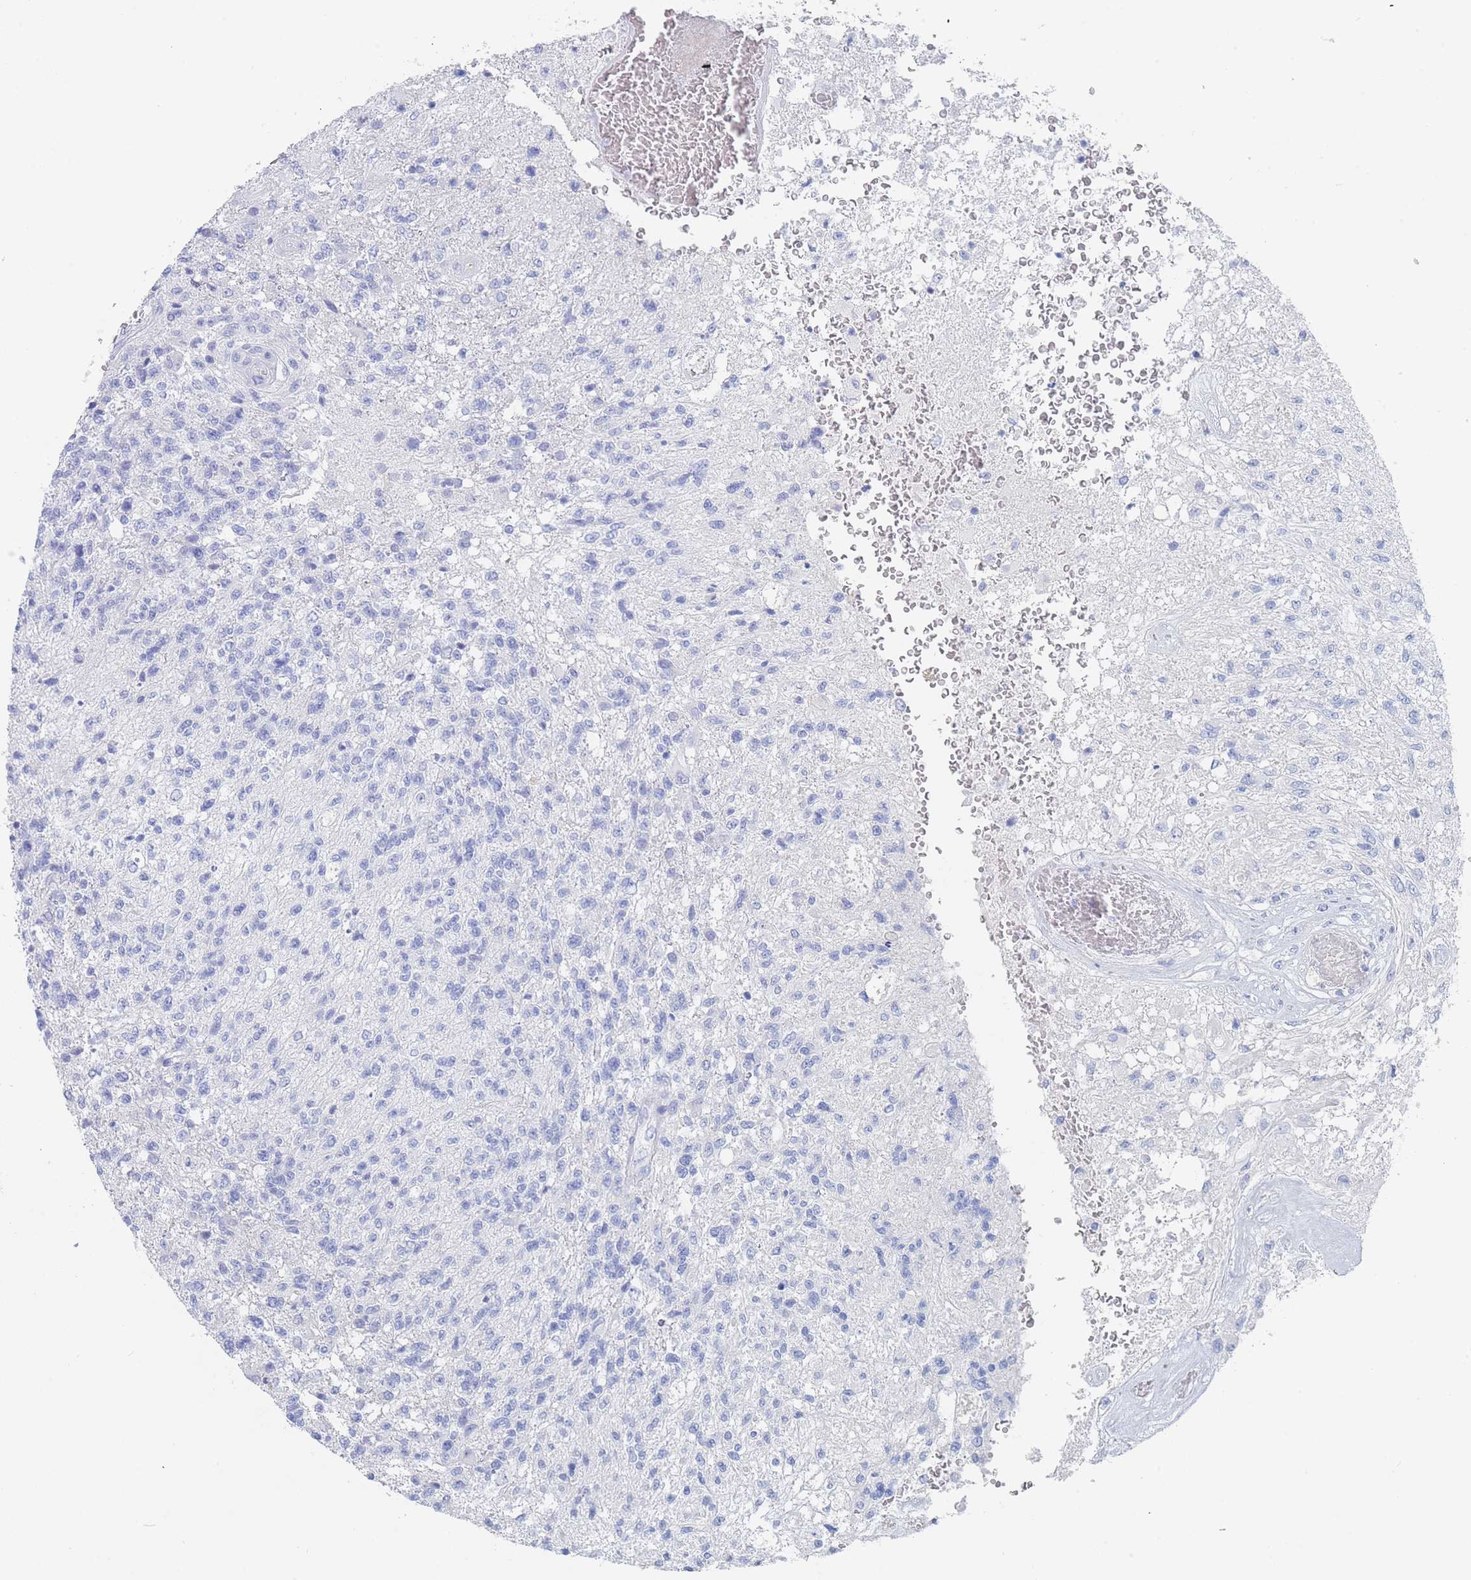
{"staining": {"intensity": "negative", "quantity": "none", "location": "none"}, "tissue": "glioma", "cell_type": "Tumor cells", "image_type": "cancer", "snomed": [{"axis": "morphology", "description": "Glioma, malignant, High grade"}, {"axis": "topography", "description": "Brain"}], "caption": "Tumor cells show no significant positivity in glioma.", "gene": "SLC25A35", "patient": {"sex": "male", "age": 56}}